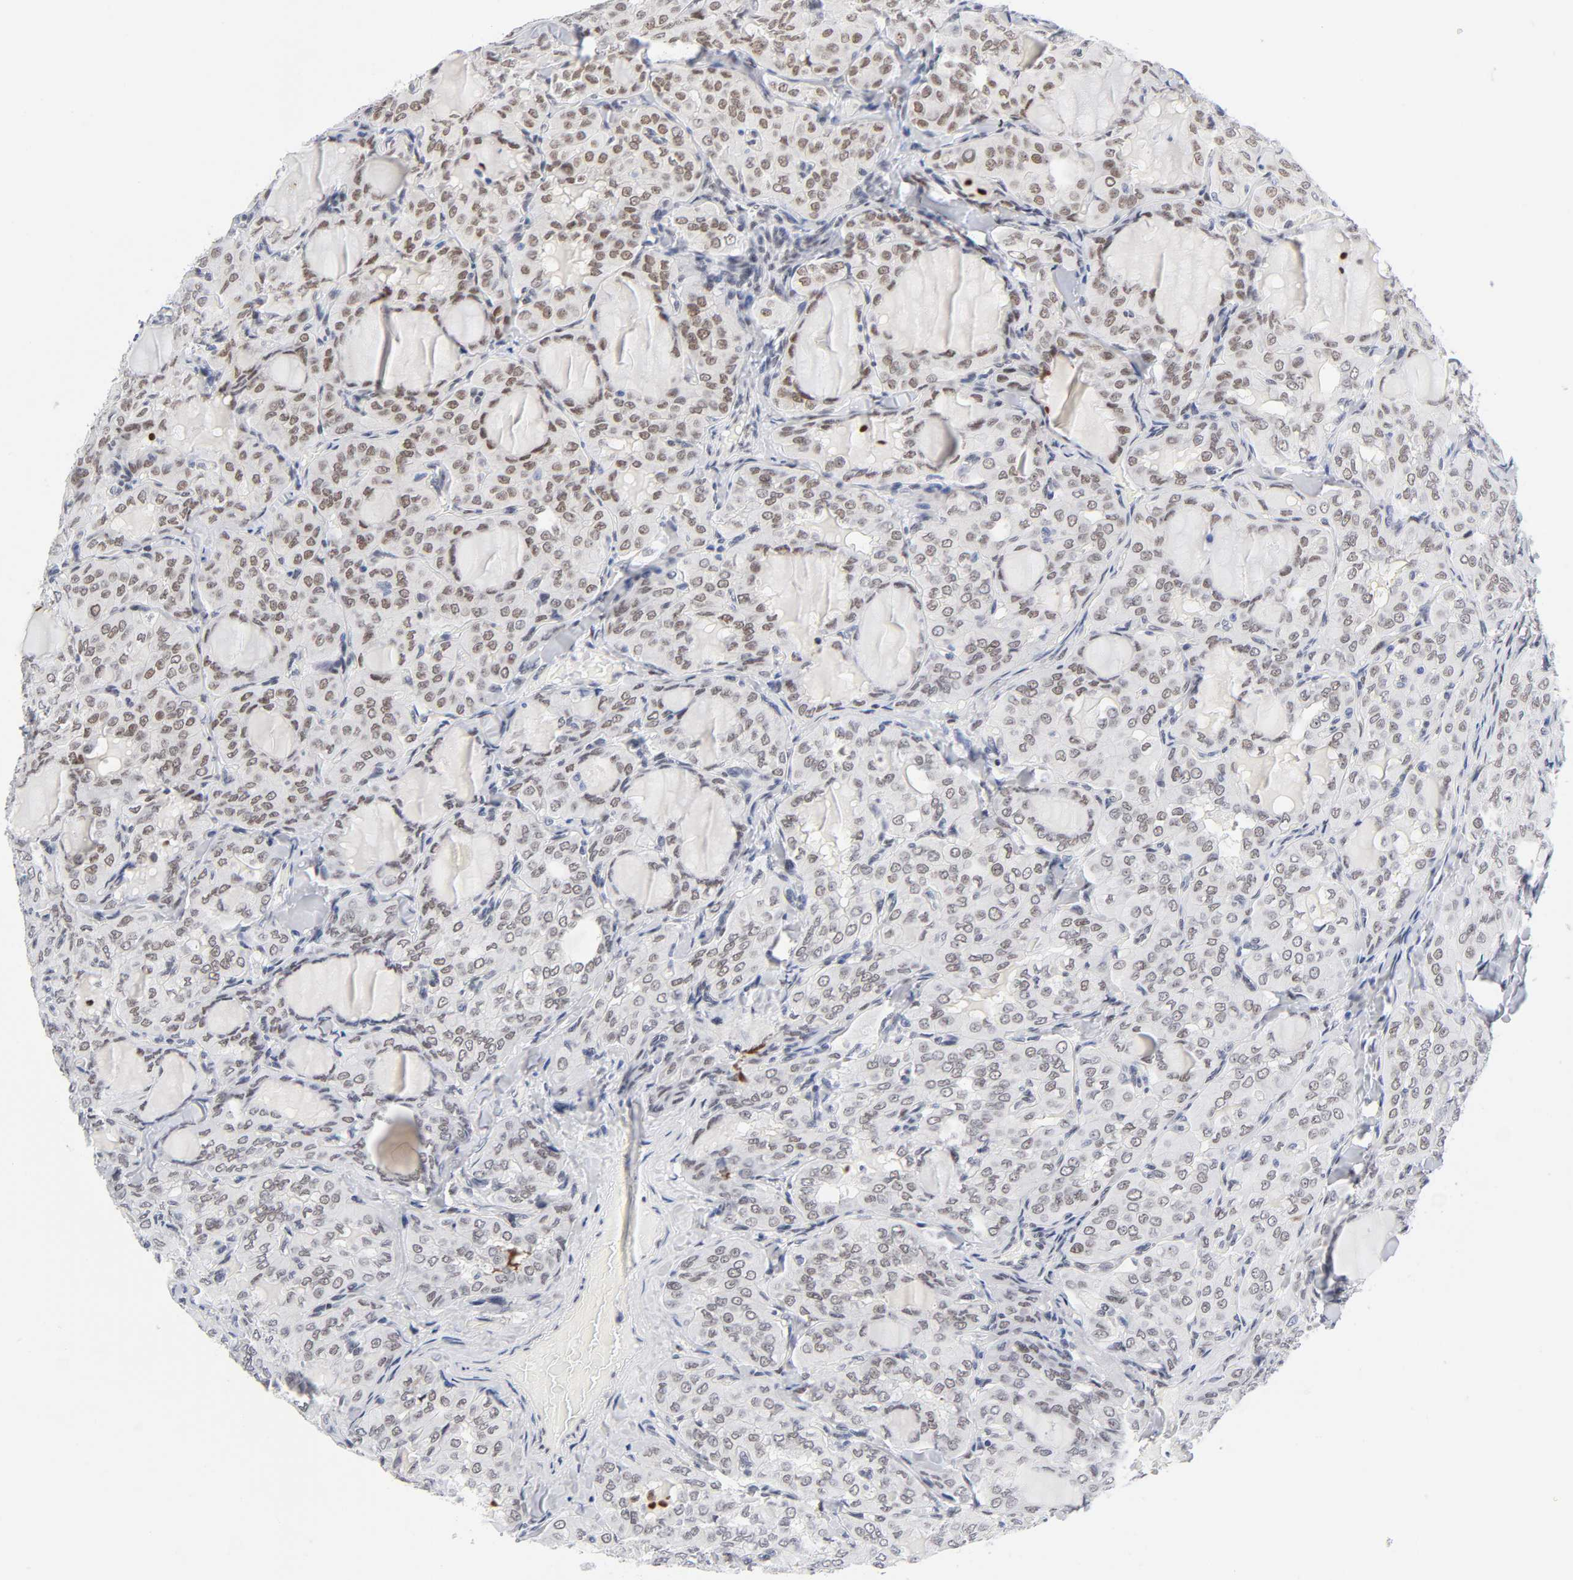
{"staining": {"intensity": "weak", "quantity": ">75%", "location": "nuclear"}, "tissue": "thyroid cancer", "cell_type": "Tumor cells", "image_type": "cancer", "snomed": [{"axis": "morphology", "description": "Papillary adenocarcinoma, NOS"}, {"axis": "topography", "description": "Thyroid gland"}], "caption": "Papillary adenocarcinoma (thyroid) stained with DAB (3,3'-diaminobenzidine) immunohistochemistry shows low levels of weak nuclear positivity in about >75% of tumor cells. The protein is shown in brown color, while the nuclei are stained blue.", "gene": "NFIC", "patient": {"sex": "male", "age": 20}}